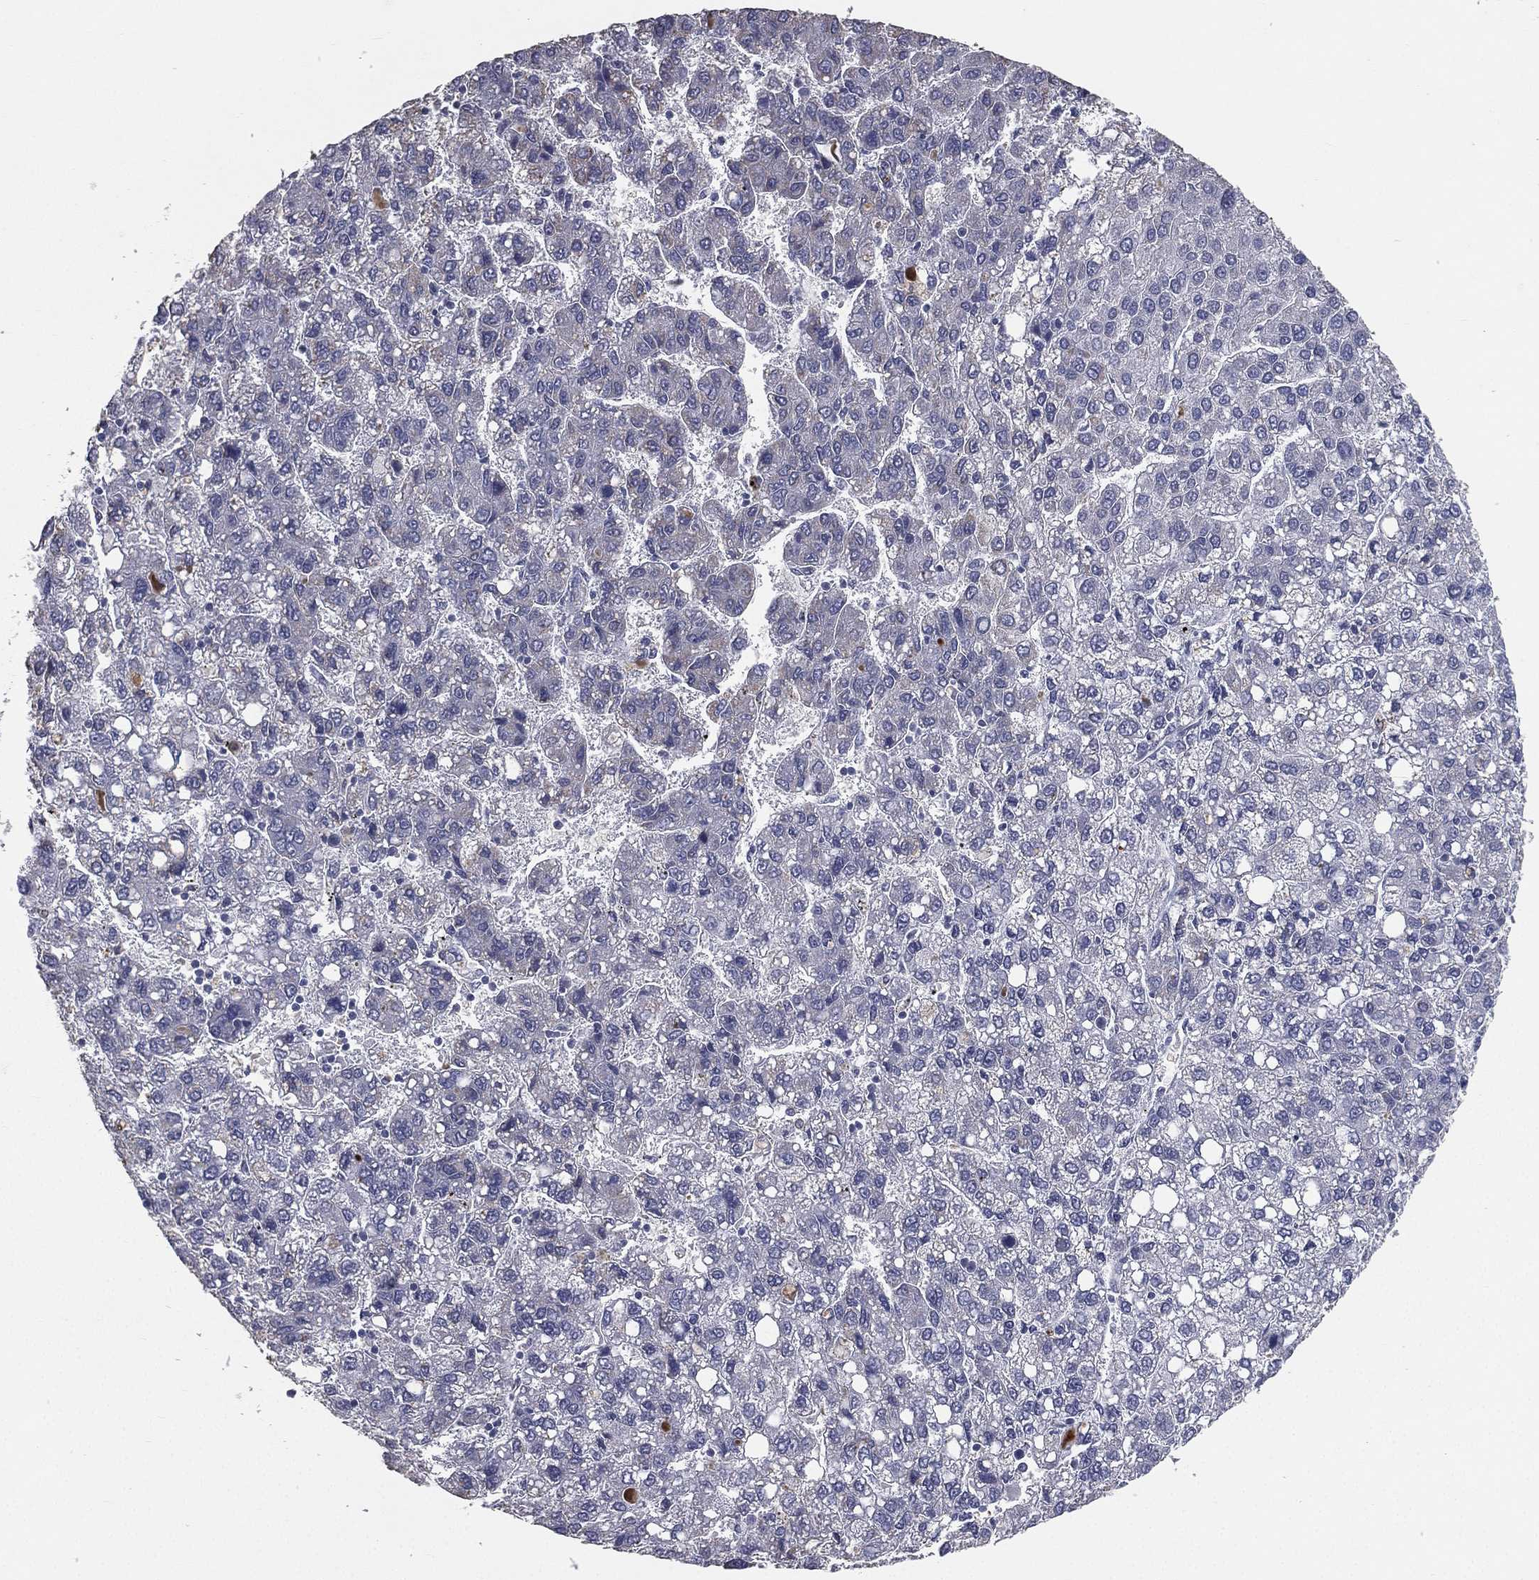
{"staining": {"intensity": "negative", "quantity": "none", "location": "none"}, "tissue": "liver cancer", "cell_type": "Tumor cells", "image_type": "cancer", "snomed": [{"axis": "morphology", "description": "Carcinoma, Hepatocellular, NOS"}, {"axis": "topography", "description": "Liver"}], "caption": "A photomicrograph of liver hepatocellular carcinoma stained for a protein demonstrates no brown staining in tumor cells. The staining was performed using DAB (3,3'-diaminobenzidine) to visualize the protein expression in brown, while the nuclei were stained in blue with hematoxylin (Magnification: 20x).", "gene": "ESX1", "patient": {"sex": "female", "age": 82}}